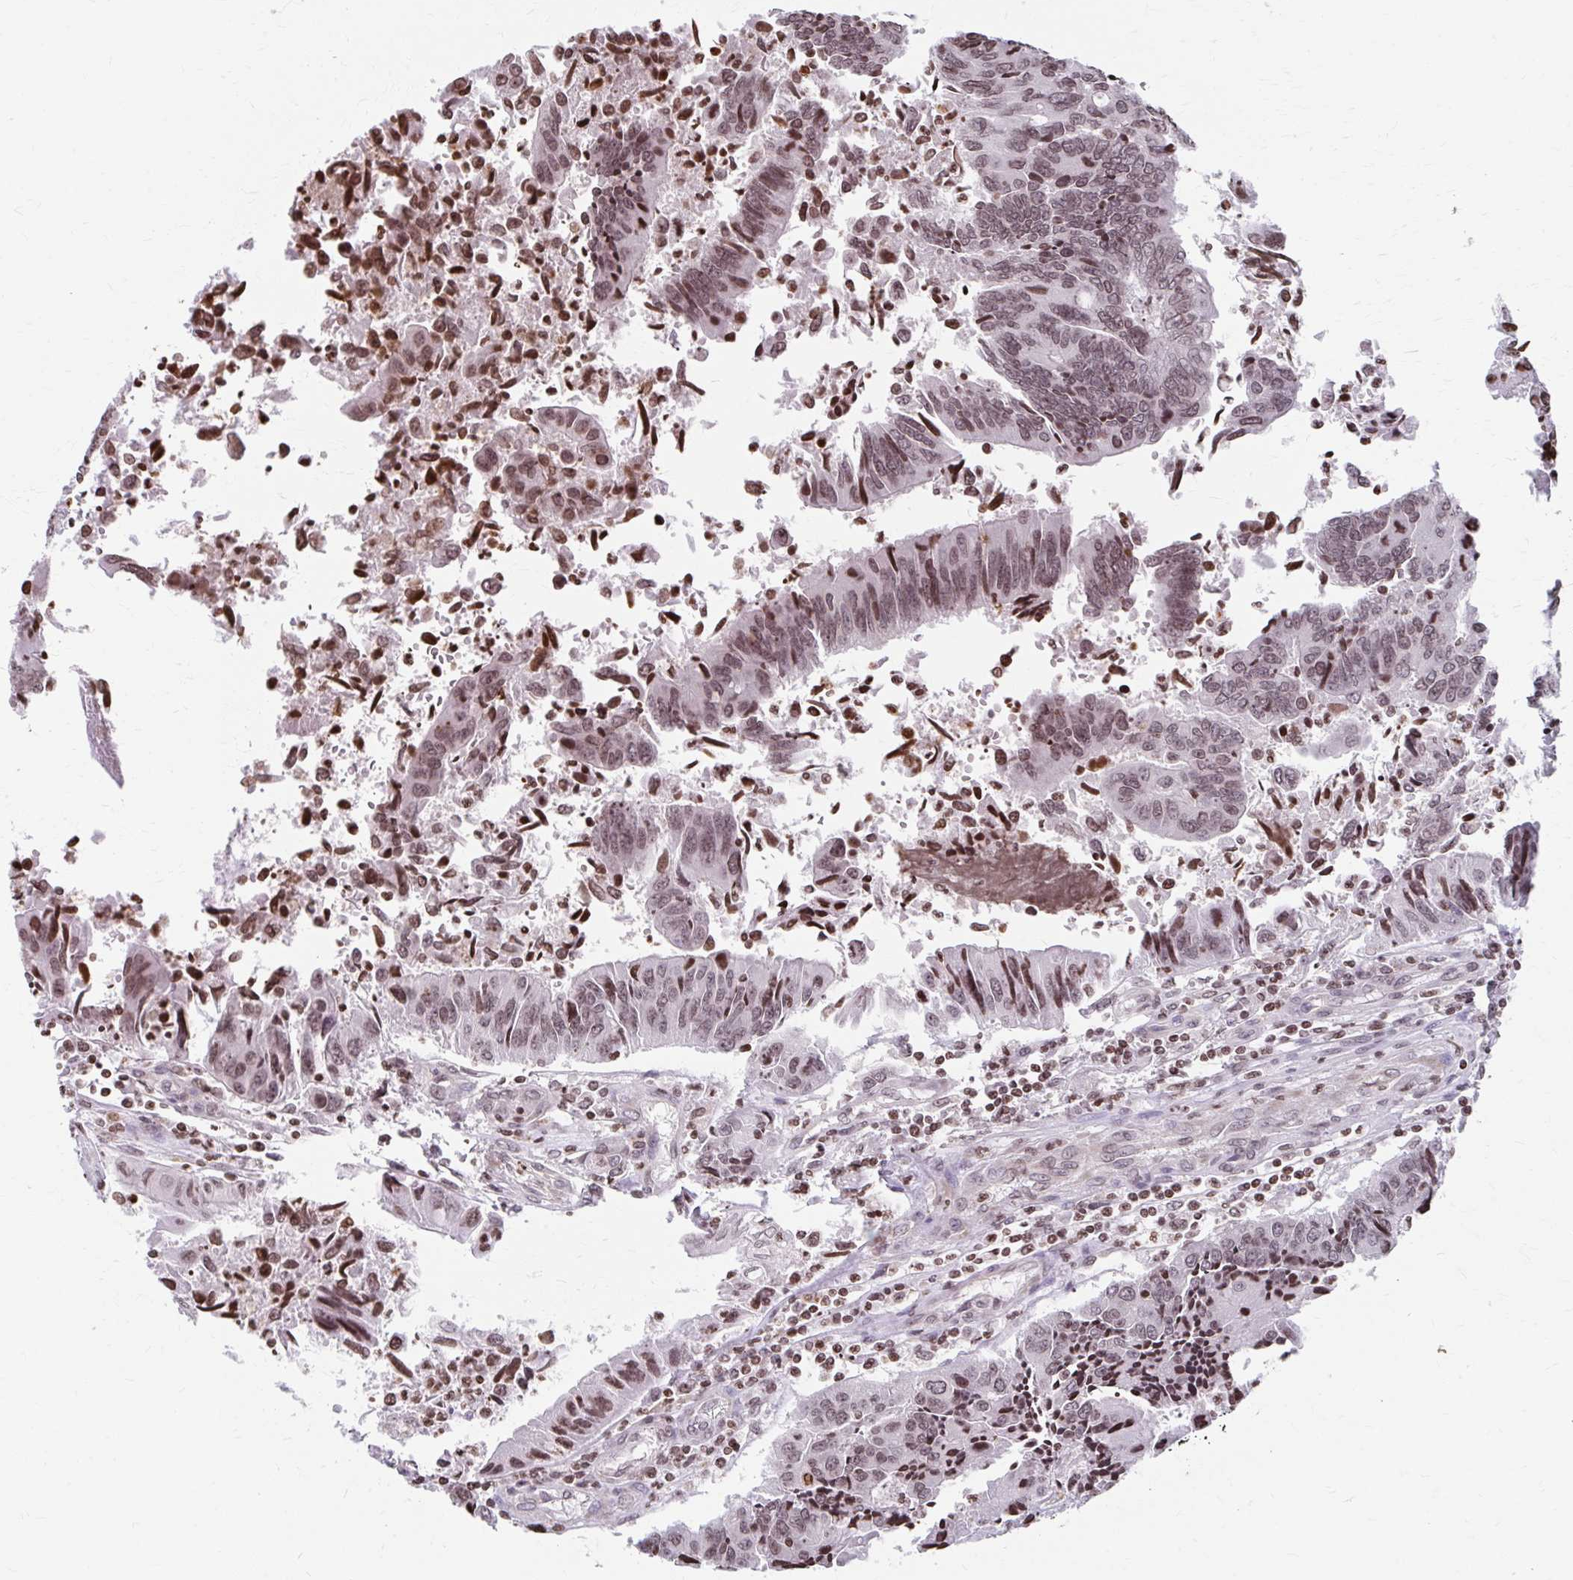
{"staining": {"intensity": "moderate", "quantity": "25%-75%", "location": "nuclear"}, "tissue": "colorectal cancer", "cell_type": "Tumor cells", "image_type": "cancer", "snomed": [{"axis": "morphology", "description": "Adenocarcinoma, NOS"}, {"axis": "topography", "description": "Colon"}], "caption": "Colorectal cancer (adenocarcinoma) stained with a protein marker shows moderate staining in tumor cells.", "gene": "ORC3", "patient": {"sex": "female", "age": 67}}